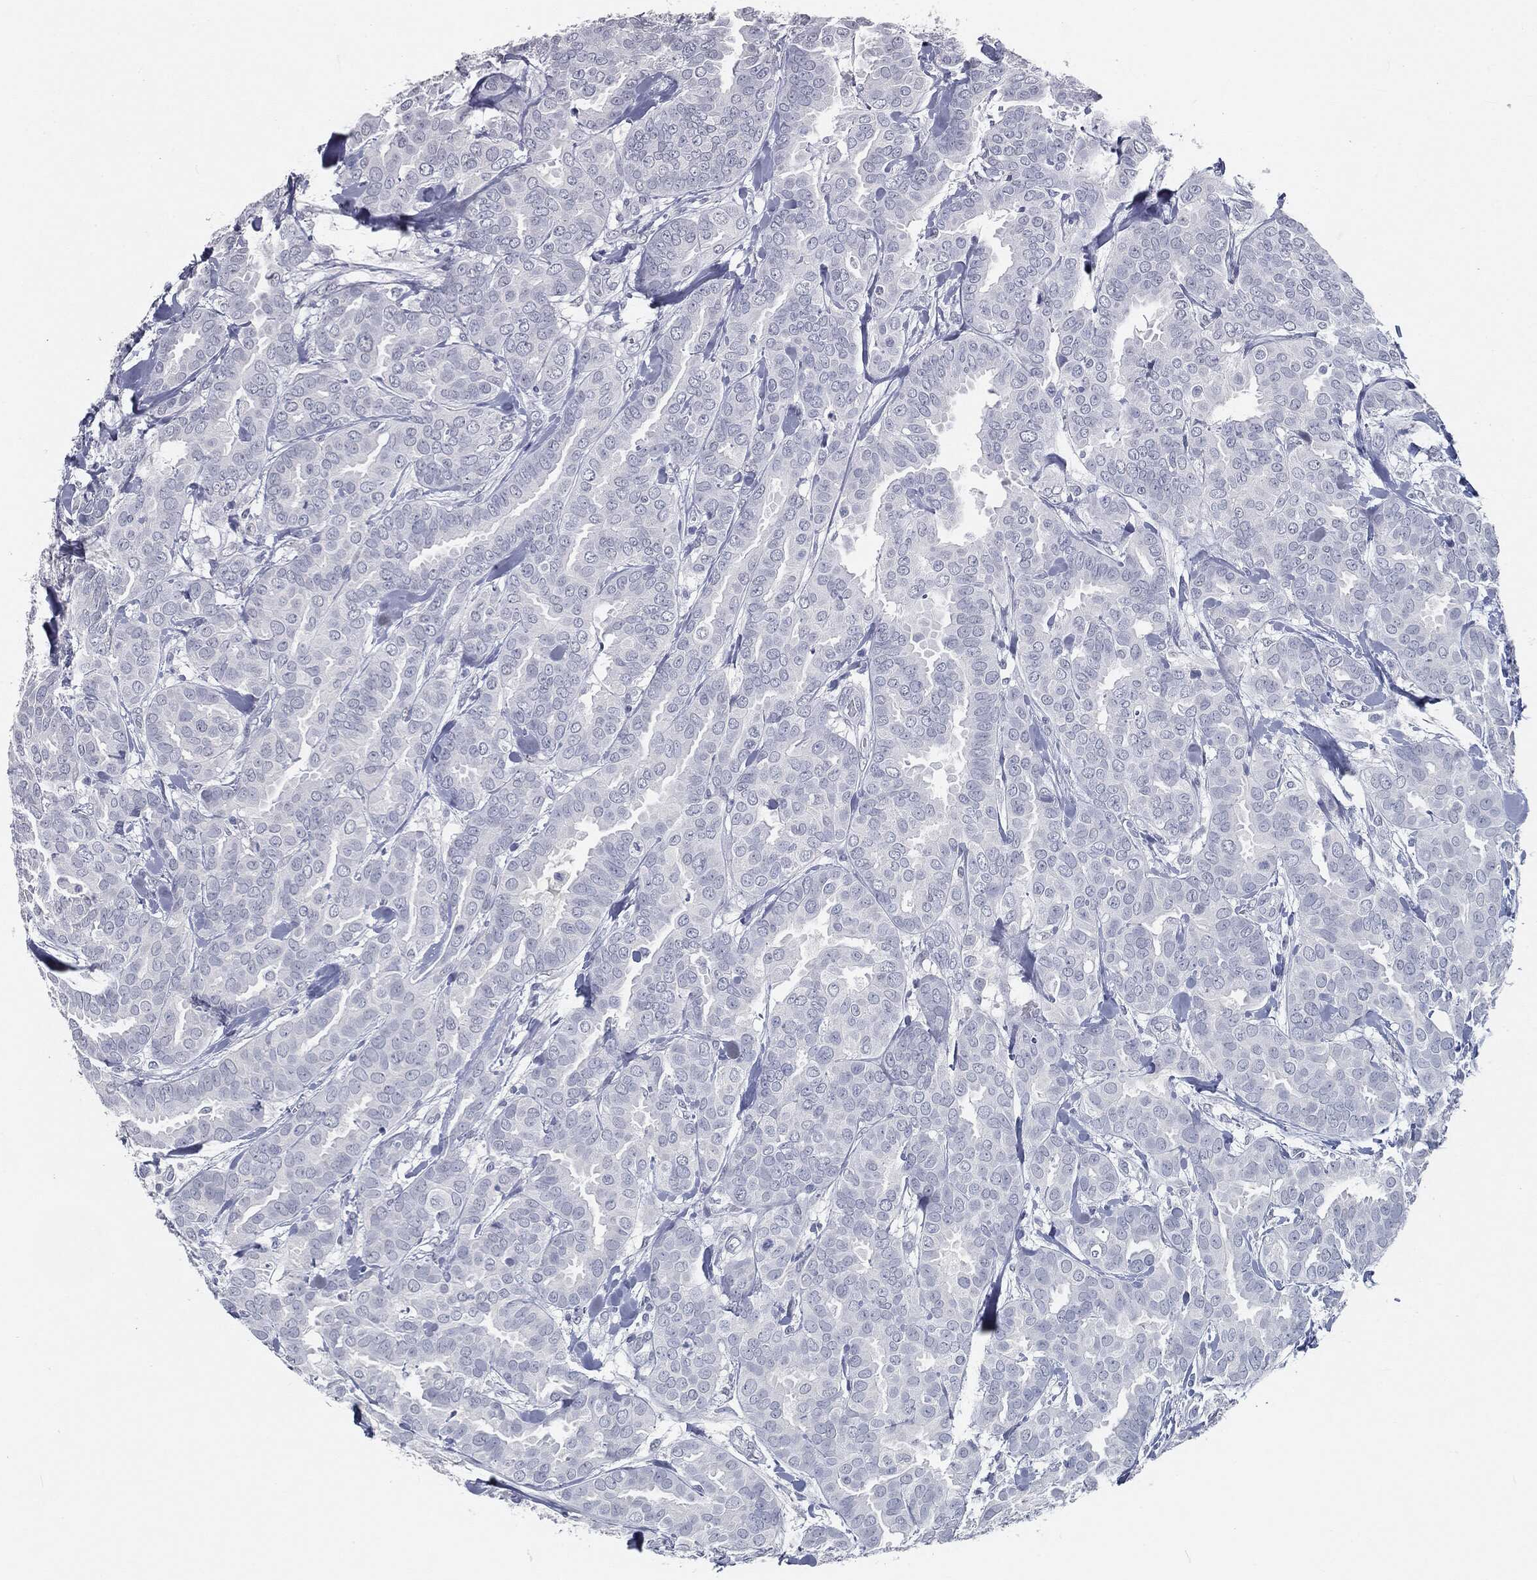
{"staining": {"intensity": "negative", "quantity": "none", "location": "none"}, "tissue": "breast cancer", "cell_type": "Tumor cells", "image_type": "cancer", "snomed": [{"axis": "morphology", "description": "Duct carcinoma"}, {"axis": "topography", "description": "Breast"}], "caption": "DAB immunohistochemical staining of human breast cancer exhibits no significant positivity in tumor cells.", "gene": "PRAME", "patient": {"sex": "female", "age": 45}}